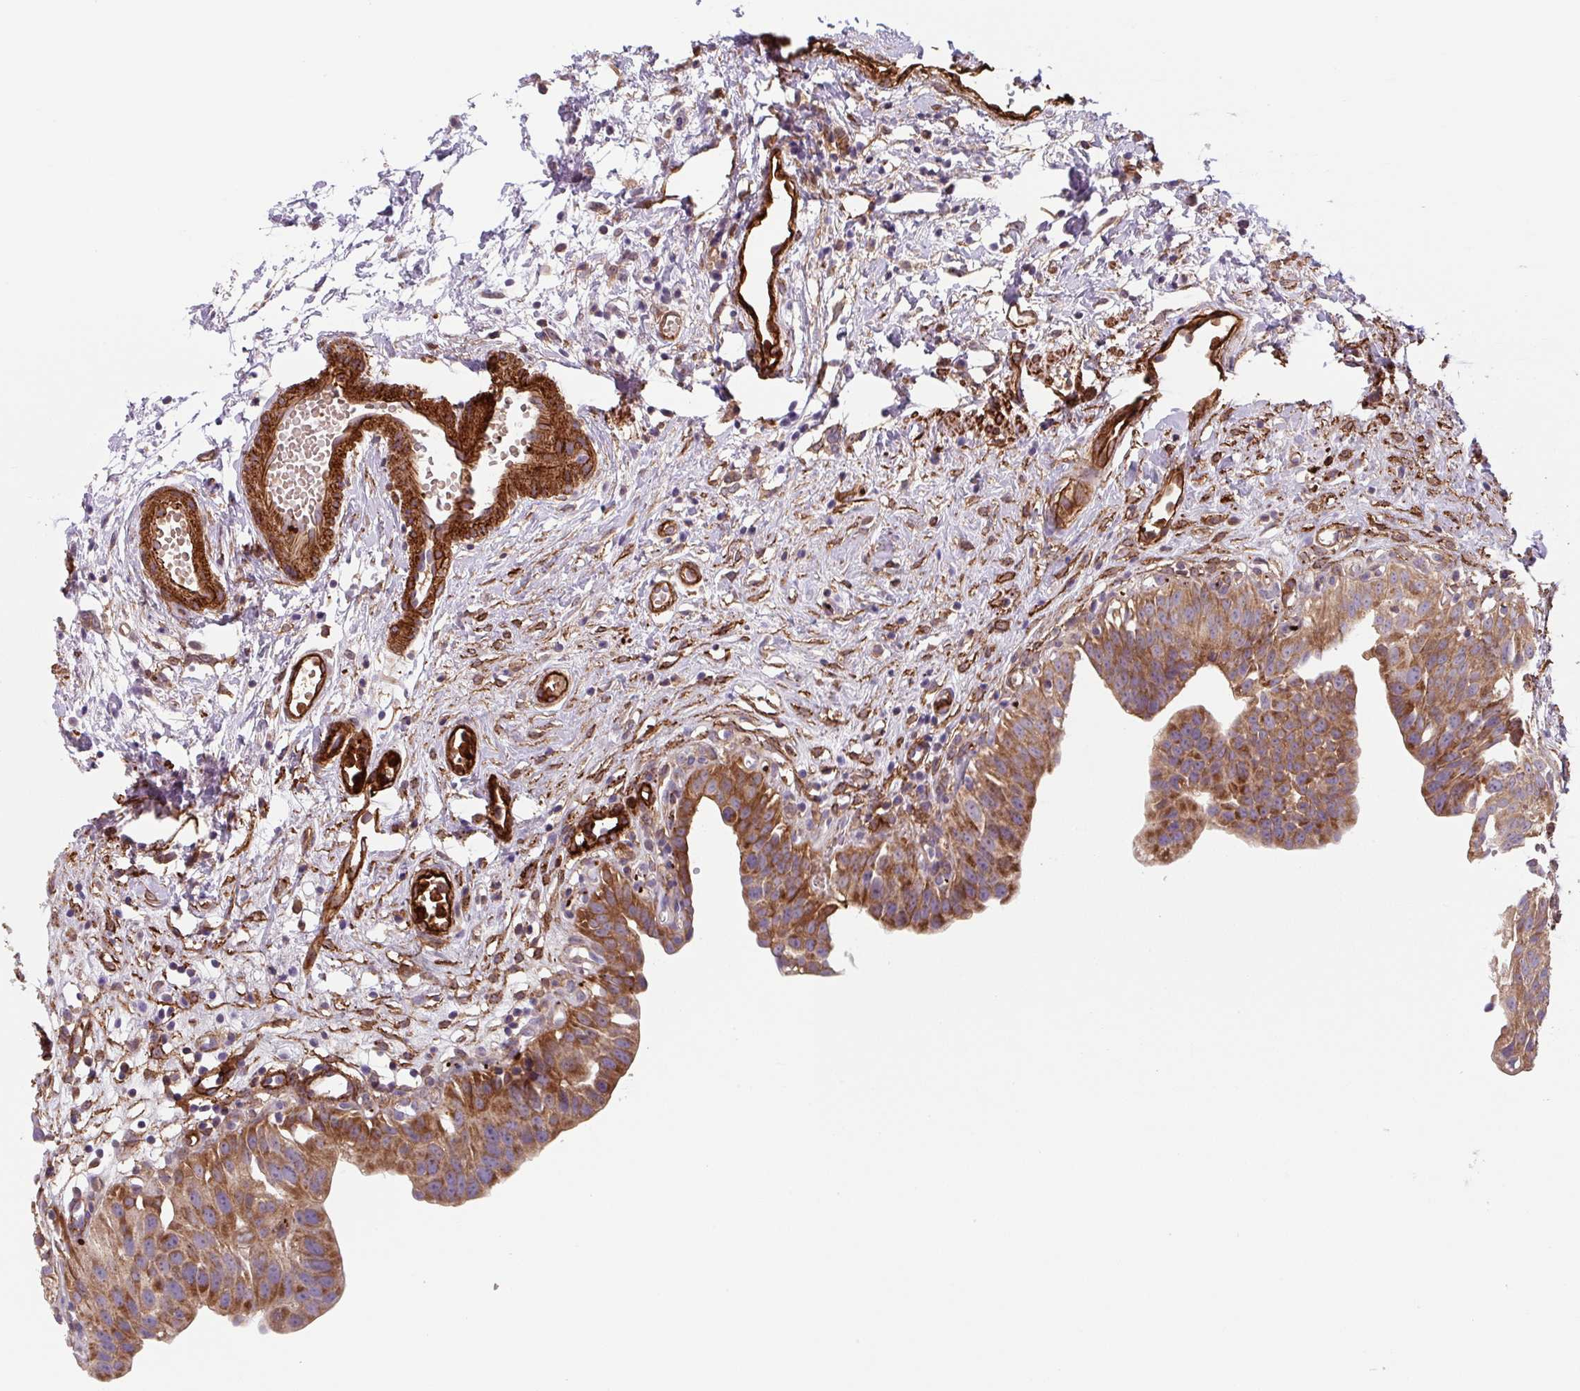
{"staining": {"intensity": "moderate", "quantity": ">75%", "location": "cytoplasmic/membranous"}, "tissue": "urinary bladder", "cell_type": "Urothelial cells", "image_type": "normal", "snomed": [{"axis": "morphology", "description": "Normal tissue, NOS"}, {"axis": "topography", "description": "Urinary bladder"}], "caption": "A brown stain labels moderate cytoplasmic/membranous expression of a protein in urothelial cells of unremarkable human urinary bladder. Using DAB (brown) and hematoxylin (blue) stains, captured at high magnification using brightfield microscopy.", "gene": "DHFR2", "patient": {"sex": "male", "age": 51}}